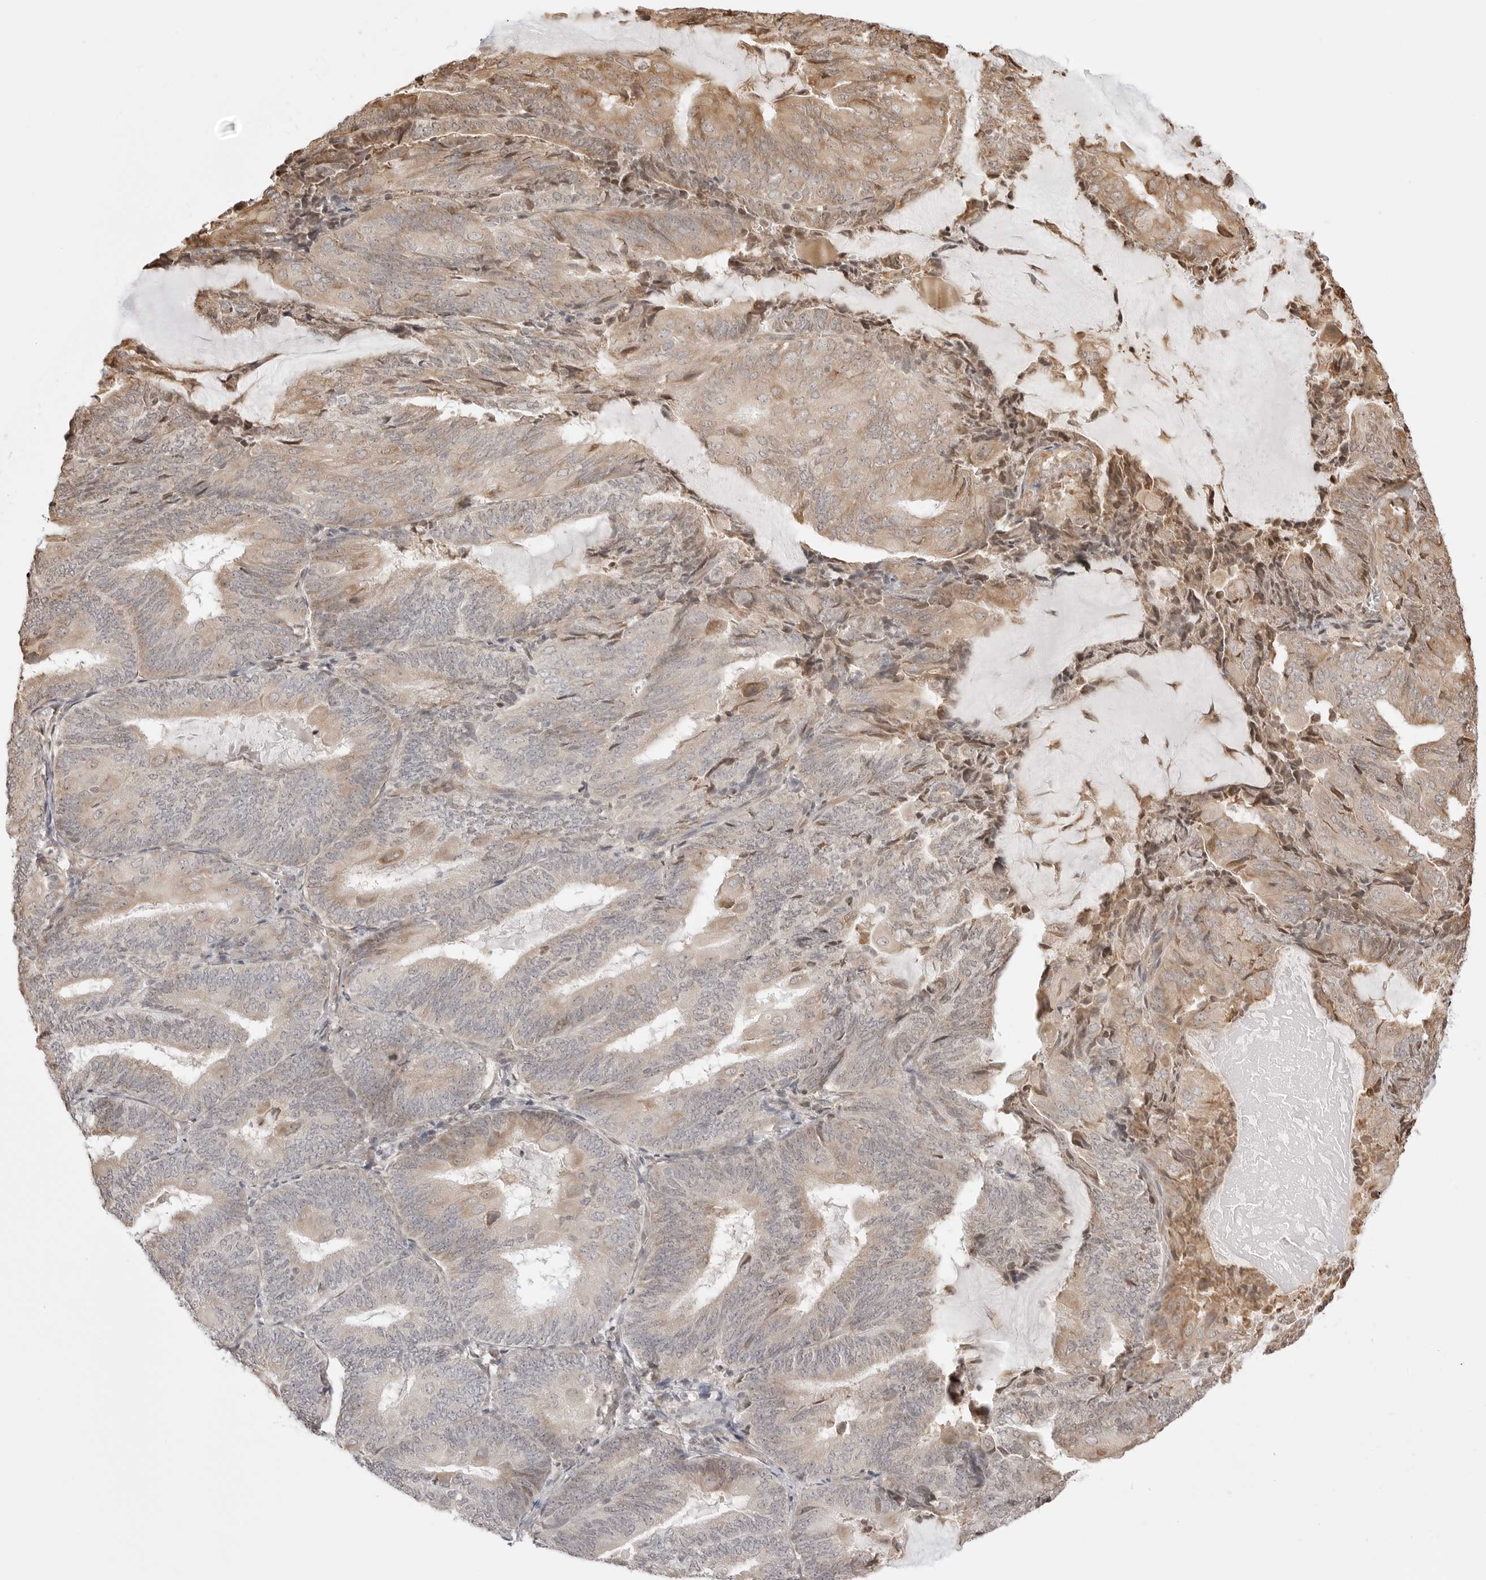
{"staining": {"intensity": "weak", "quantity": "25%-75%", "location": "cytoplasmic/membranous"}, "tissue": "endometrial cancer", "cell_type": "Tumor cells", "image_type": "cancer", "snomed": [{"axis": "morphology", "description": "Adenocarcinoma, NOS"}, {"axis": "topography", "description": "Endometrium"}], "caption": "Tumor cells exhibit weak cytoplasmic/membranous positivity in about 25%-75% of cells in endometrial adenocarcinoma.", "gene": "FKBP14", "patient": {"sex": "female", "age": 81}}